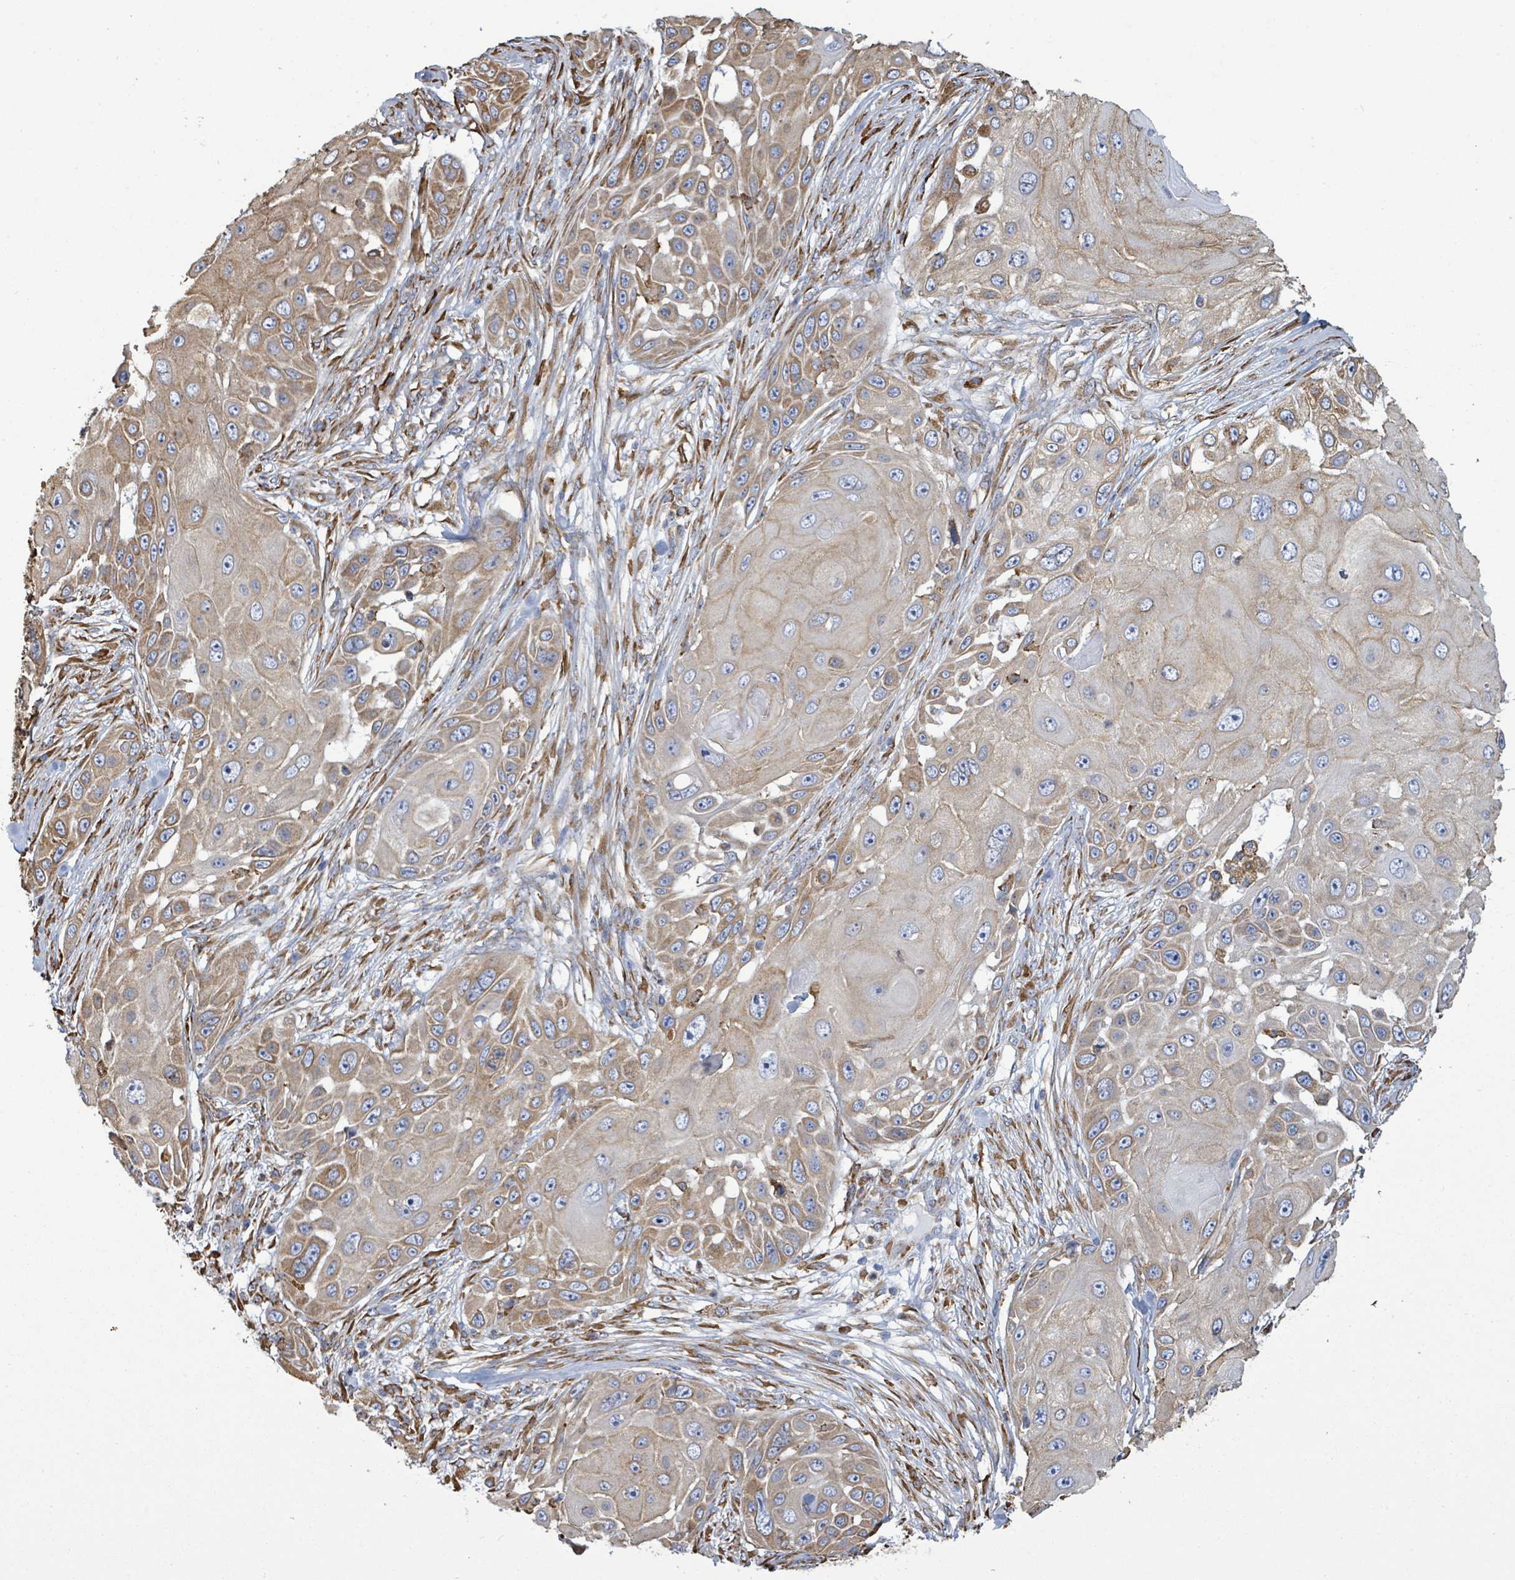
{"staining": {"intensity": "weak", "quantity": ">75%", "location": "cytoplasmic/membranous"}, "tissue": "skin cancer", "cell_type": "Tumor cells", "image_type": "cancer", "snomed": [{"axis": "morphology", "description": "Squamous cell carcinoma, NOS"}, {"axis": "topography", "description": "Skin"}], "caption": "Protein expression analysis of skin cancer reveals weak cytoplasmic/membranous staining in approximately >75% of tumor cells.", "gene": "RFPL4A", "patient": {"sex": "female", "age": 44}}